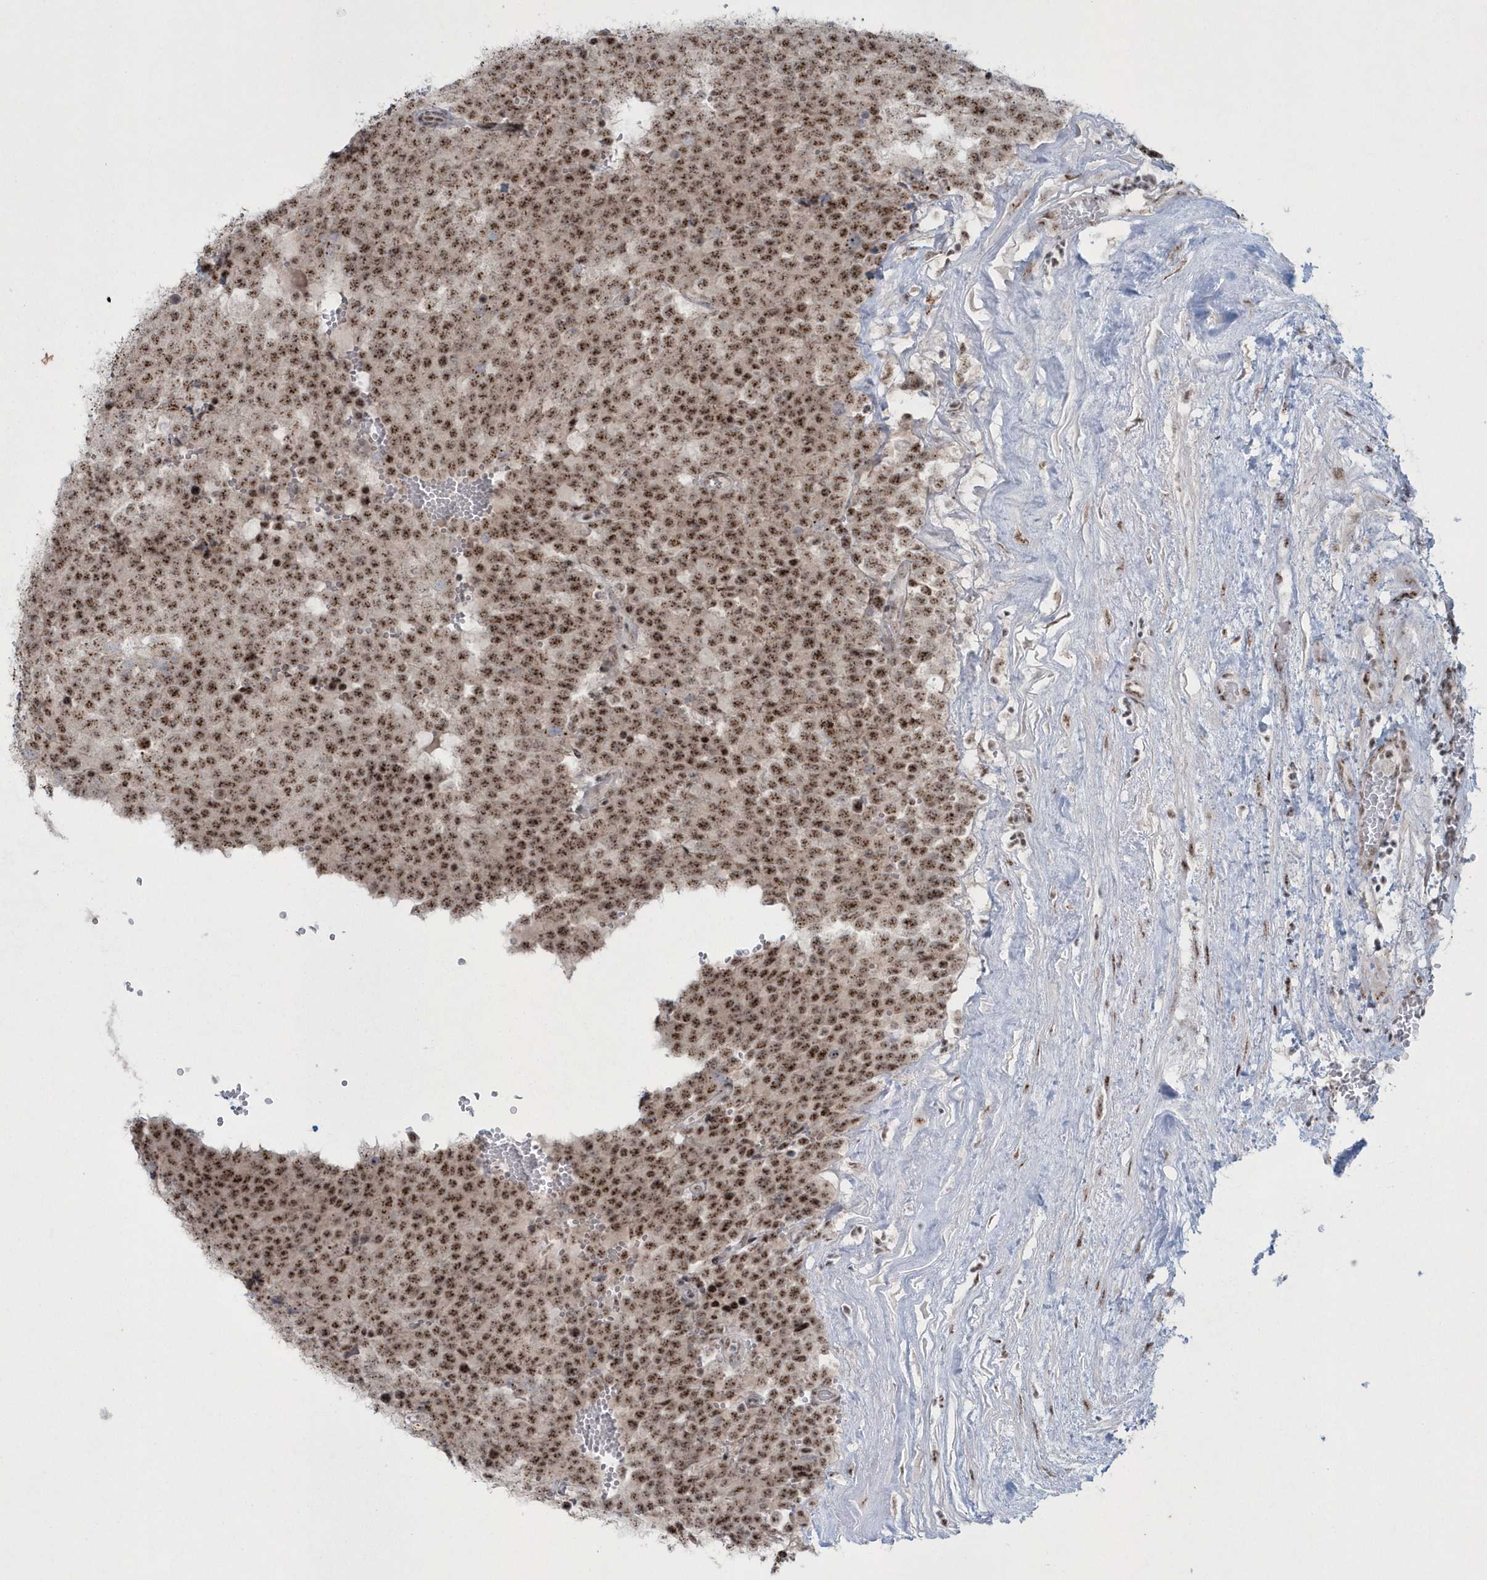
{"staining": {"intensity": "moderate", "quantity": ">75%", "location": "nuclear"}, "tissue": "testis cancer", "cell_type": "Tumor cells", "image_type": "cancer", "snomed": [{"axis": "morphology", "description": "Seminoma, NOS"}, {"axis": "topography", "description": "Testis"}], "caption": "Immunohistochemistry (IHC) of human testis cancer demonstrates medium levels of moderate nuclear staining in approximately >75% of tumor cells.", "gene": "KDM6B", "patient": {"sex": "male", "age": 71}}